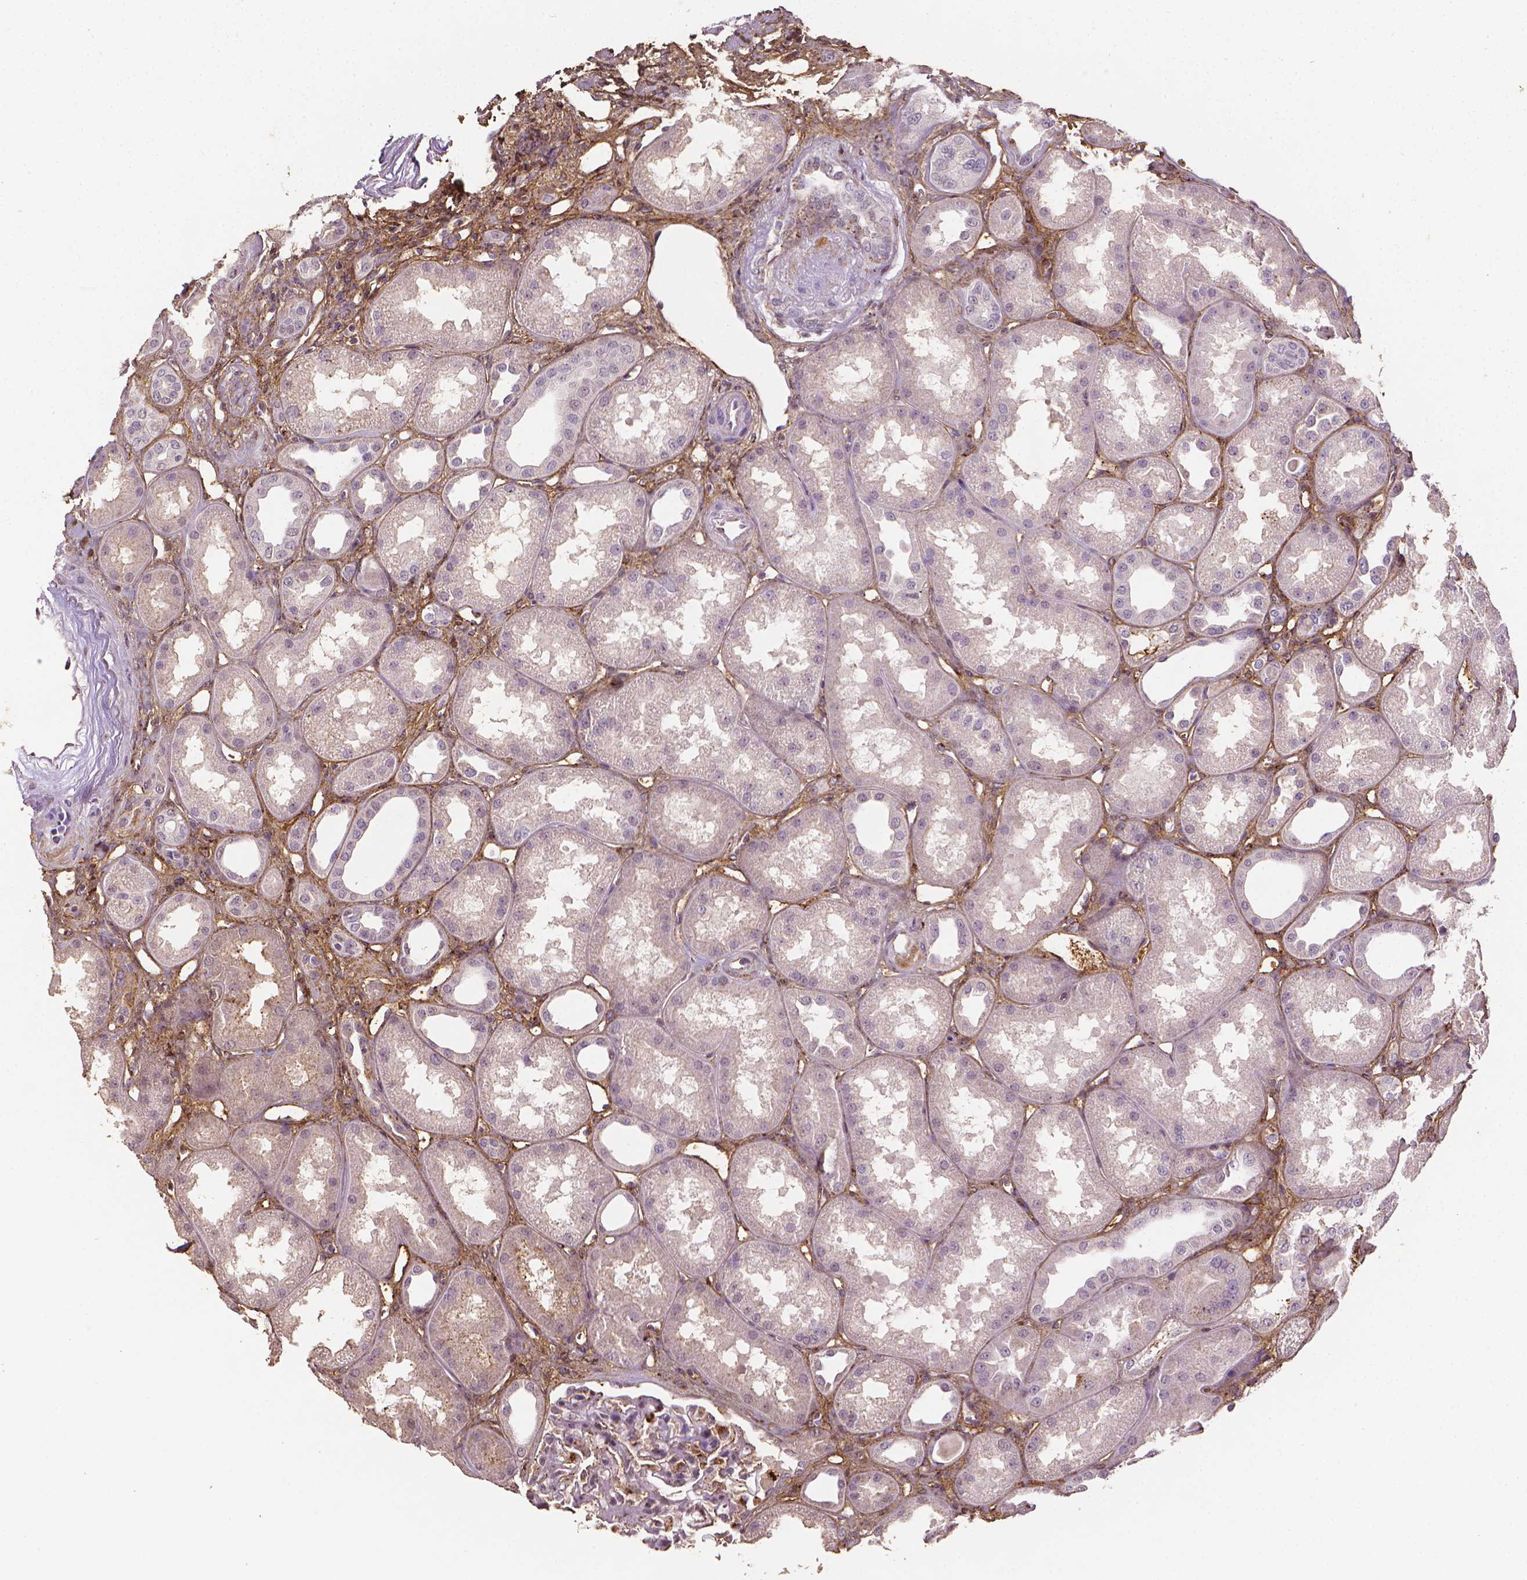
{"staining": {"intensity": "weak", "quantity": "25%-75%", "location": "cytoplasmic/membranous"}, "tissue": "kidney", "cell_type": "Cells in glomeruli", "image_type": "normal", "snomed": [{"axis": "morphology", "description": "Normal tissue, NOS"}, {"axis": "topography", "description": "Kidney"}], "caption": "This image shows immunohistochemistry (IHC) staining of normal kidney, with low weak cytoplasmic/membranous expression in about 25%-75% of cells in glomeruli.", "gene": "DCN", "patient": {"sex": "male", "age": 61}}